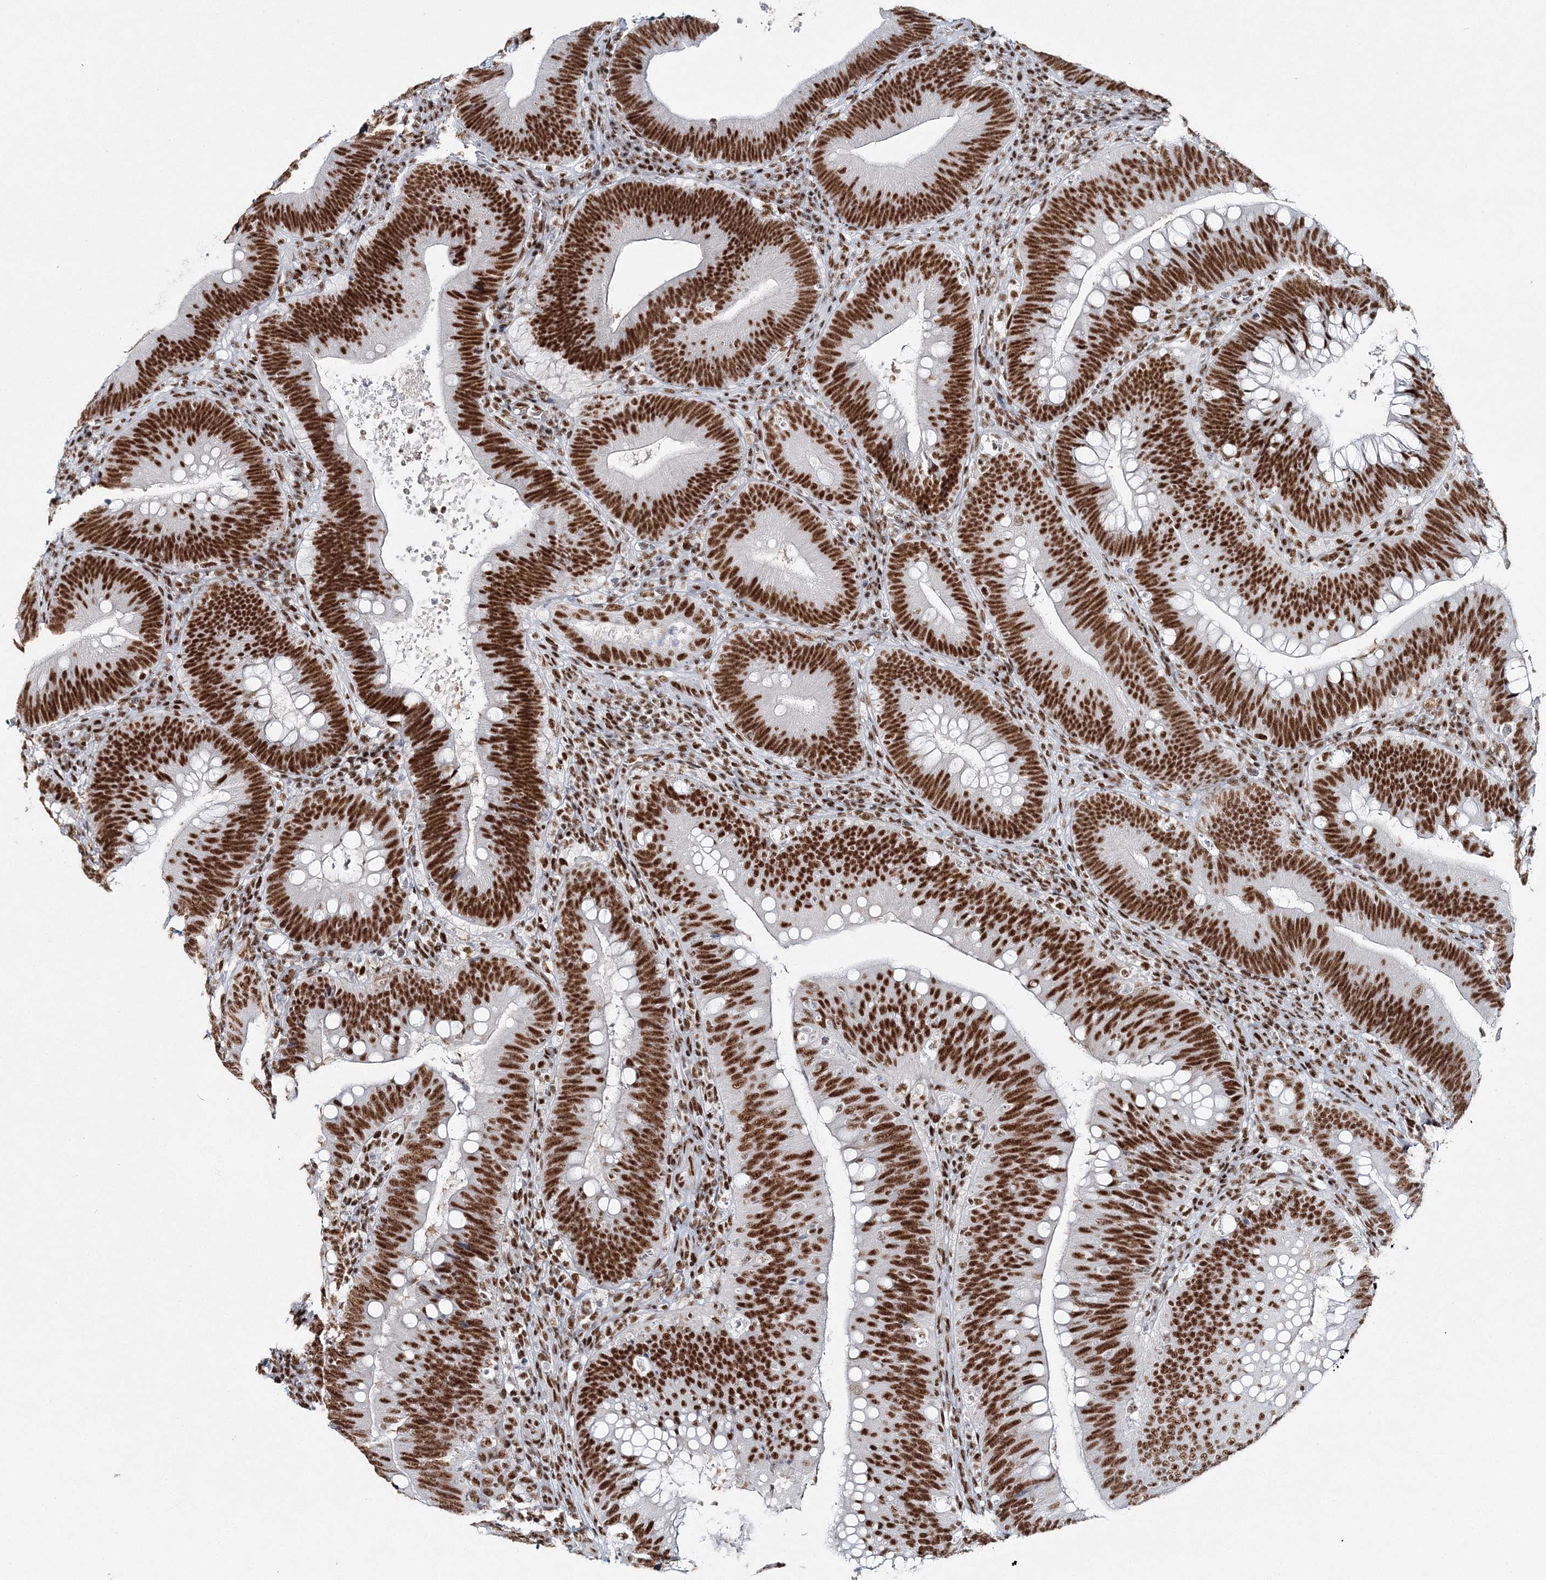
{"staining": {"intensity": "strong", "quantity": ">75%", "location": "nuclear"}, "tissue": "colorectal cancer", "cell_type": "Tumor cells", "image_type": "cancer", "snomed": [{"axis": "morphology", "description": "Normal tissue, NOS"}, {"axis": "topography", "description": "Colon"}], "caption": "IHC image of human colorectal cancer stained for a protein (brown), which demonstrates high levels of strong nuclear expression in about >75% of tumor cells.", "gene": "QRICH1", "patient": {"sex": "female", "age": 82}}